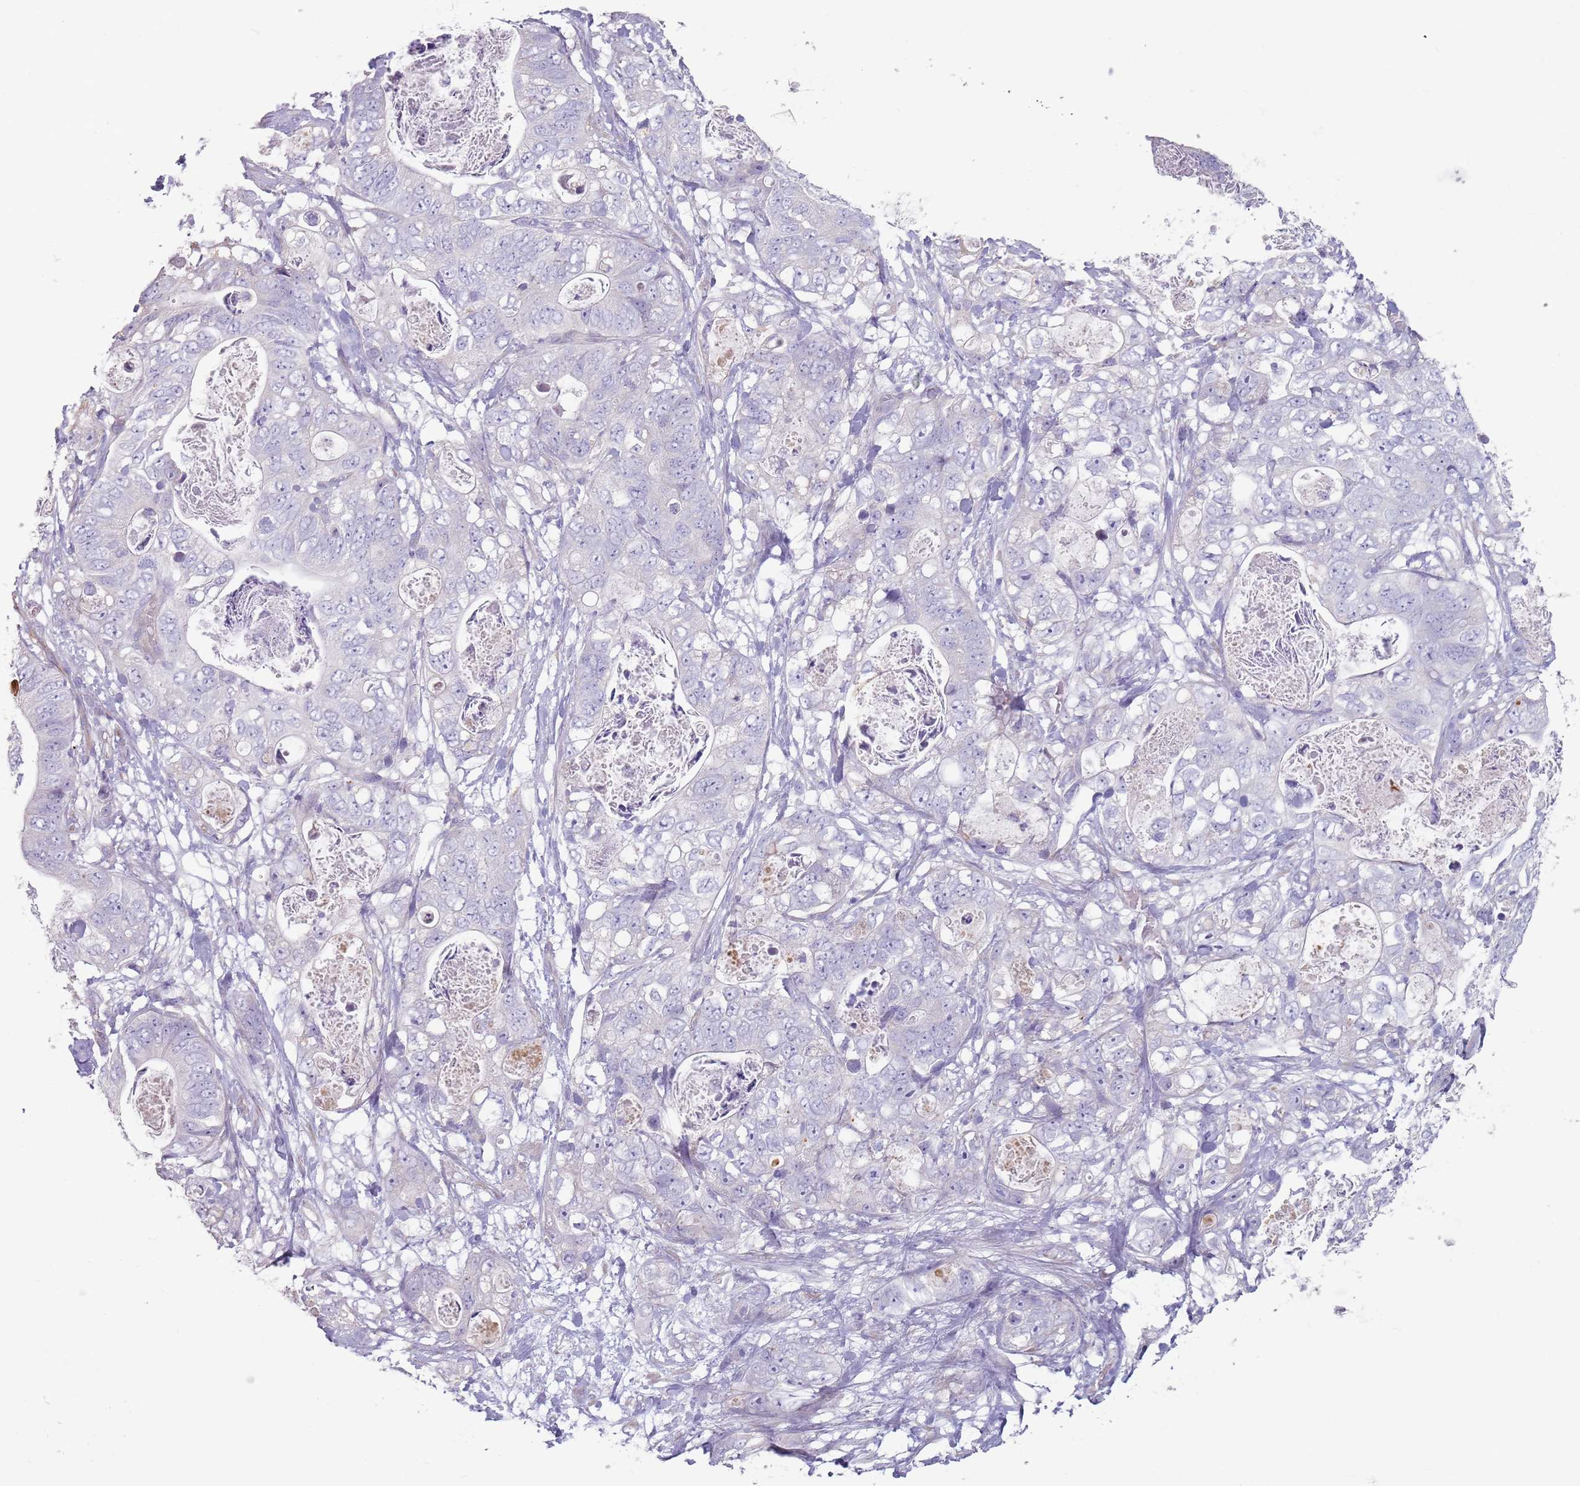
{"staining": {"intensity": "negative", "quantity": "none", "location": "none"}, "tissue": "stomach cancer", "cell_type": "Tumor cells", "image_type": "cancer", "snomed": [{"axis": "morphology", "description": "Normal tissue, NOS"}, {"axis": "morphology", "description": "Adenocarcinoma, NOS"}, {"axis": "topography", "description": "Stomach"}], "caption": "Tumor cells show no significant staining in adenocarcinoma (stomach). (IHC, brightfield microscopy, high magnification).", "gene": "DXO", "patient": {"sex": "female", "age": 89}}